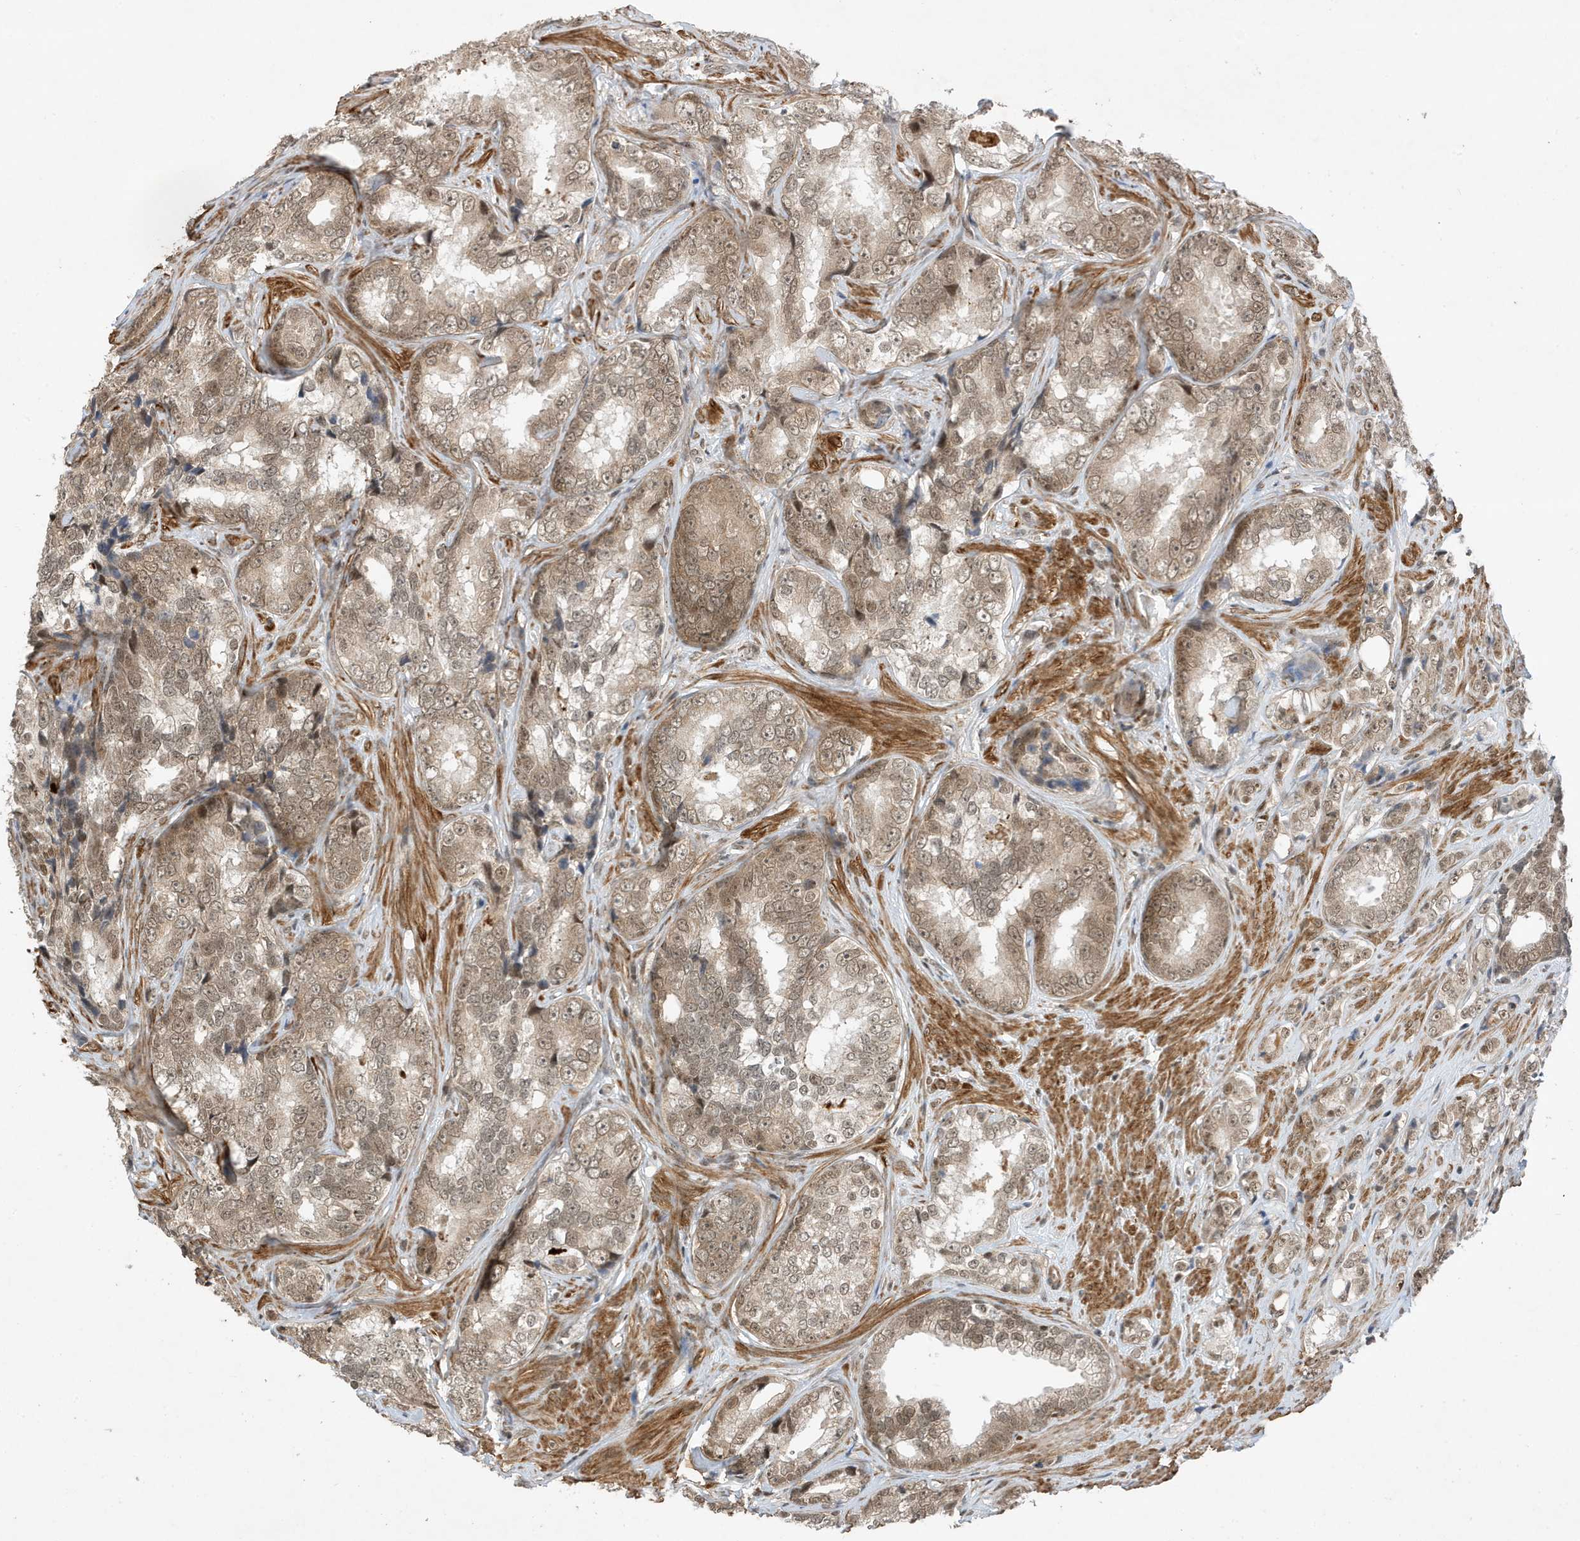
{"staining": {"intensity": "weak", "quantity": "25%-75%", "location": "cytoplasmic/membranous,nuclear"}, "tissue": "prostate cancer", "cell_type": "Tumor cells", "image_type": "cancer", "snomed": [{"axis": "morphology", "description": "Adenocarcinoma, High grade"}, {"axis": "topography", "description": "Prostate"}], "caption": "Immunohistochemical staining of human high-grade adenocarcinoma (prostate) displays low levels of weak cytoplasmic/membranous and nuclear expression in about 25%-75% of tumor cells.", "gene": "MAST3", "patient": {"sex": "male", "age": 66}}